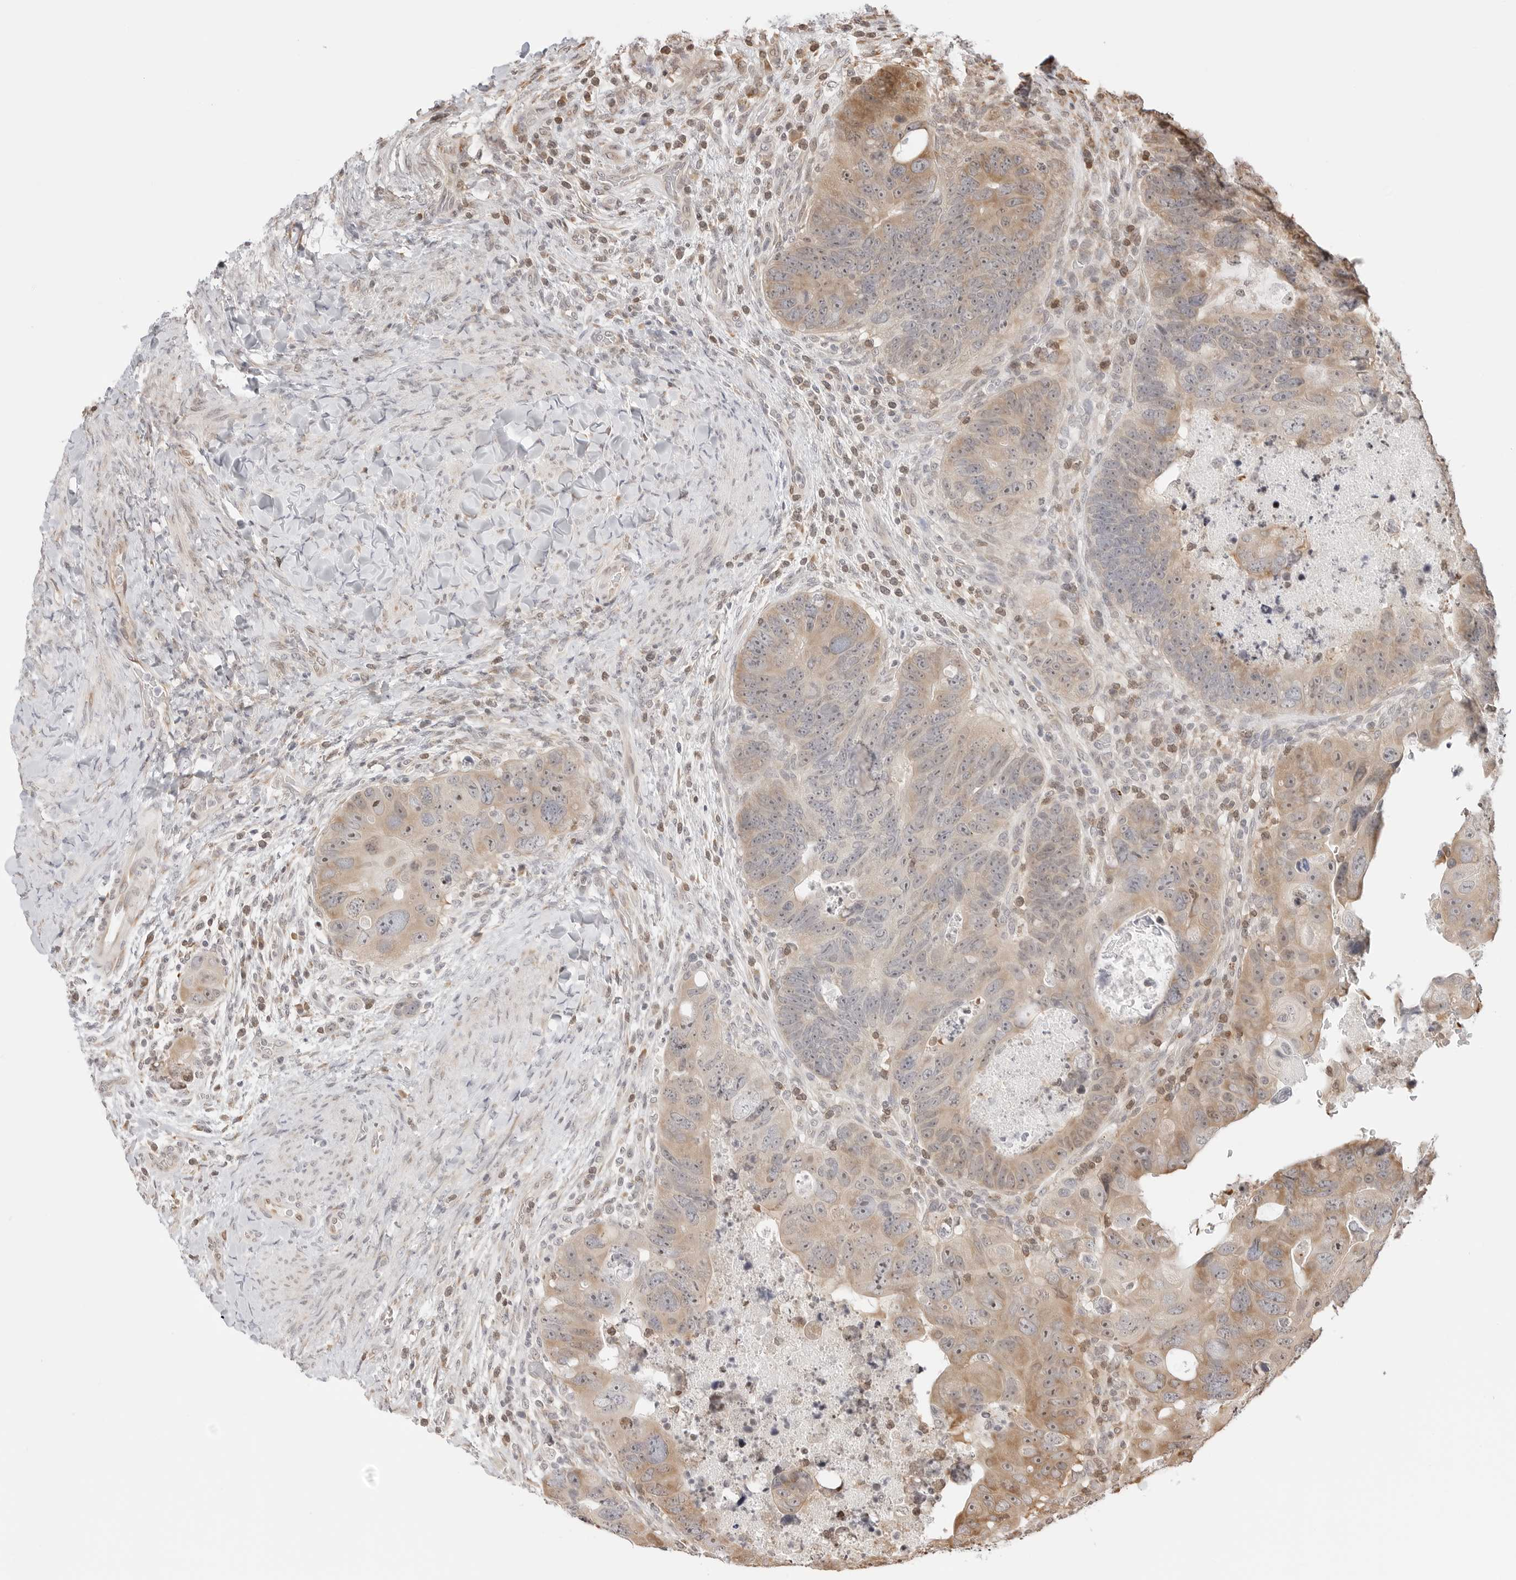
{"staining": {"intensity": "moderate", "quantity": "25%-75%", "location": "cytoplasmic/membranous,nuclear"}, "tissue": "colorectal cancer", "cell_type": "Tumor cells", "image_type": "cancer", "snomed": [{"axis": "morphology", "description": "Adenocarcinoma, NOS"}, {"axis": "topography", "description": "Rectum"}], "caption": "Human colorectal cancer stained for a protein (brown) shows moderate cytoplasmic/membranous and nuclear positive positivity in approximately 25%-75% of tumor cells.", "gene": "FKBP14", "patient": {"sex": "male", "age": 59}}